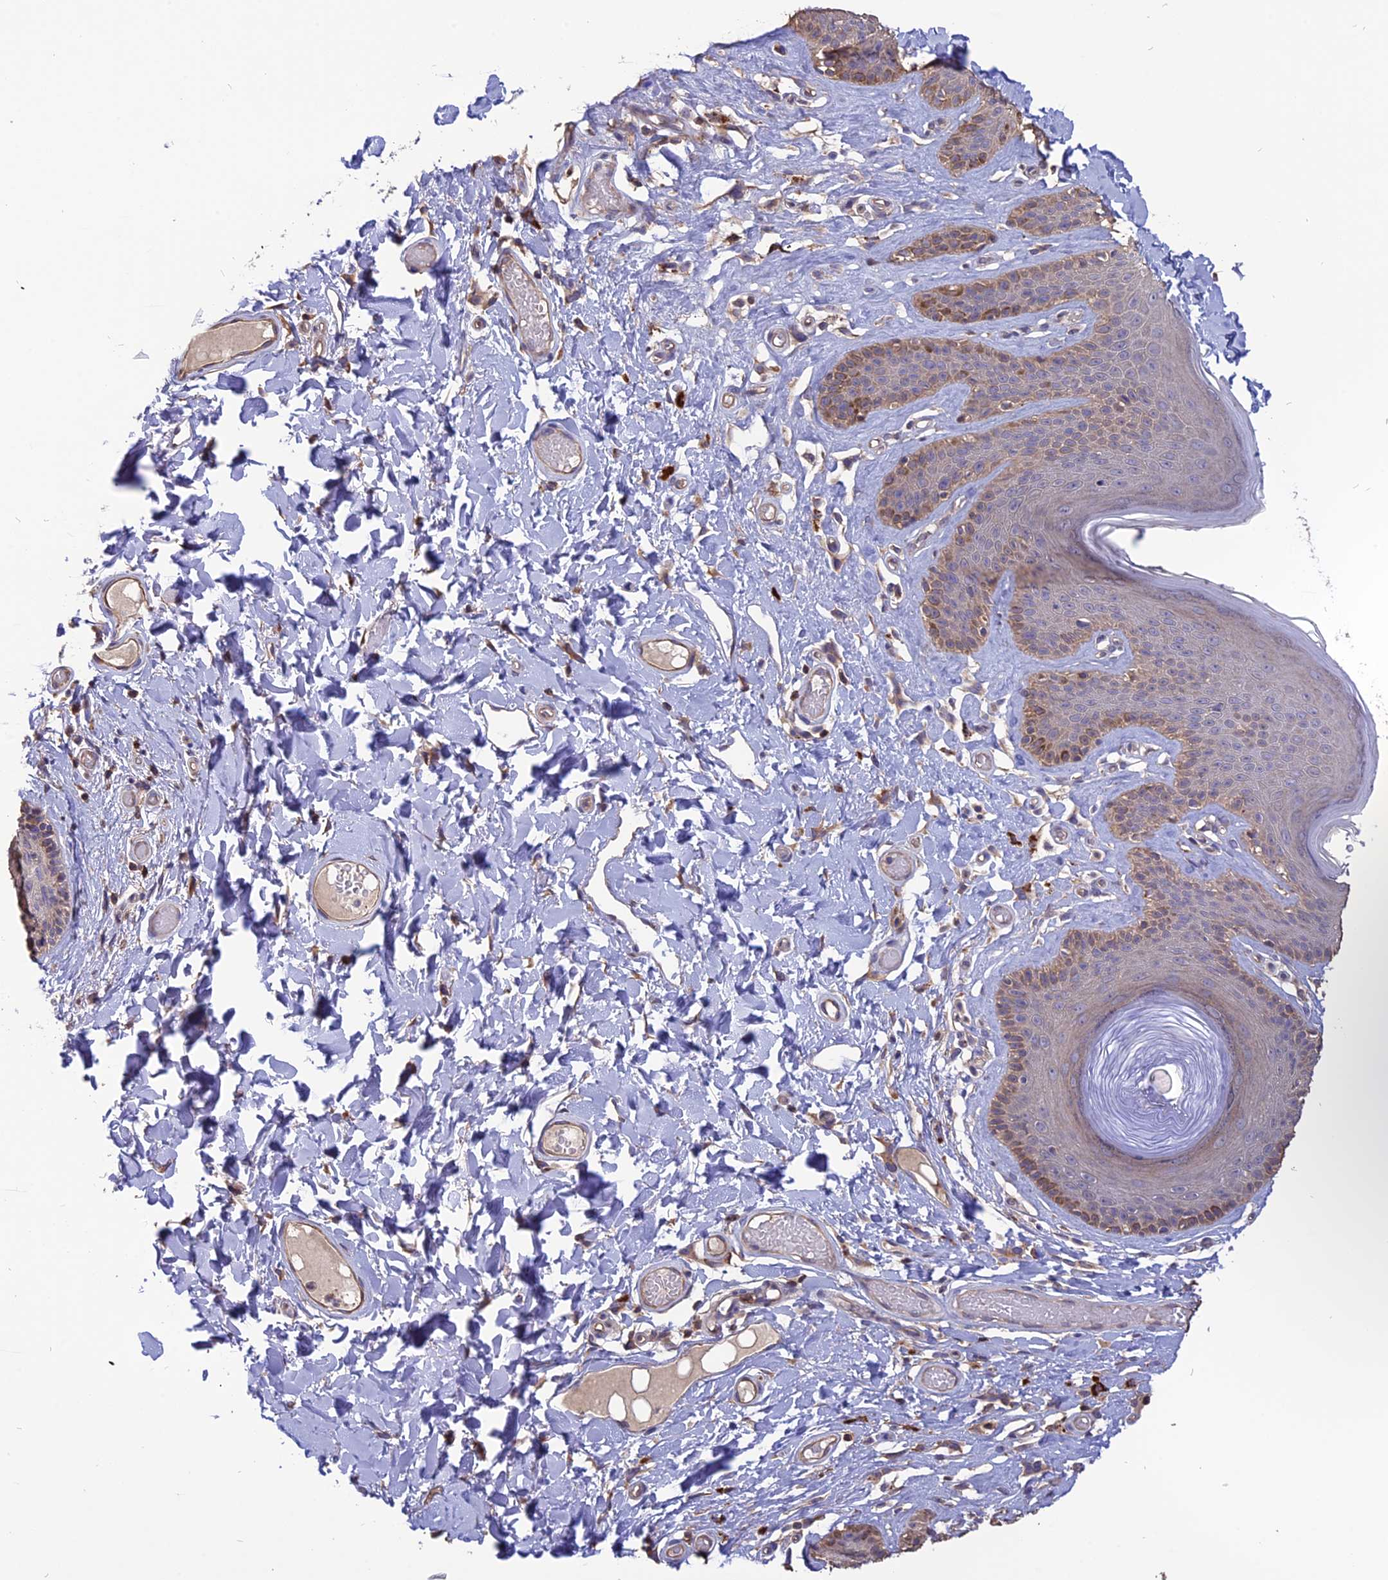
{"staining": {"intensity": "moderate", "quantity": "25%-75%", "location": "cytoplasmic/membranous"}, "tissue": "skin", "cell_type": "Epidermal cells", "image_type": "normal", "snomed": [{"axis": "morphology", "description": "Normal tissue, NOS"}, {"axis": "topography", "description": "Vulva"}], "caption": "Skin stained for a protein (brown) displays moderate cytoplasmic/membranous positive staining in about 25%-75% of epidermal cells.", "gene": "CARMIL2", "patient": {"sex": "female", "age": 73}}